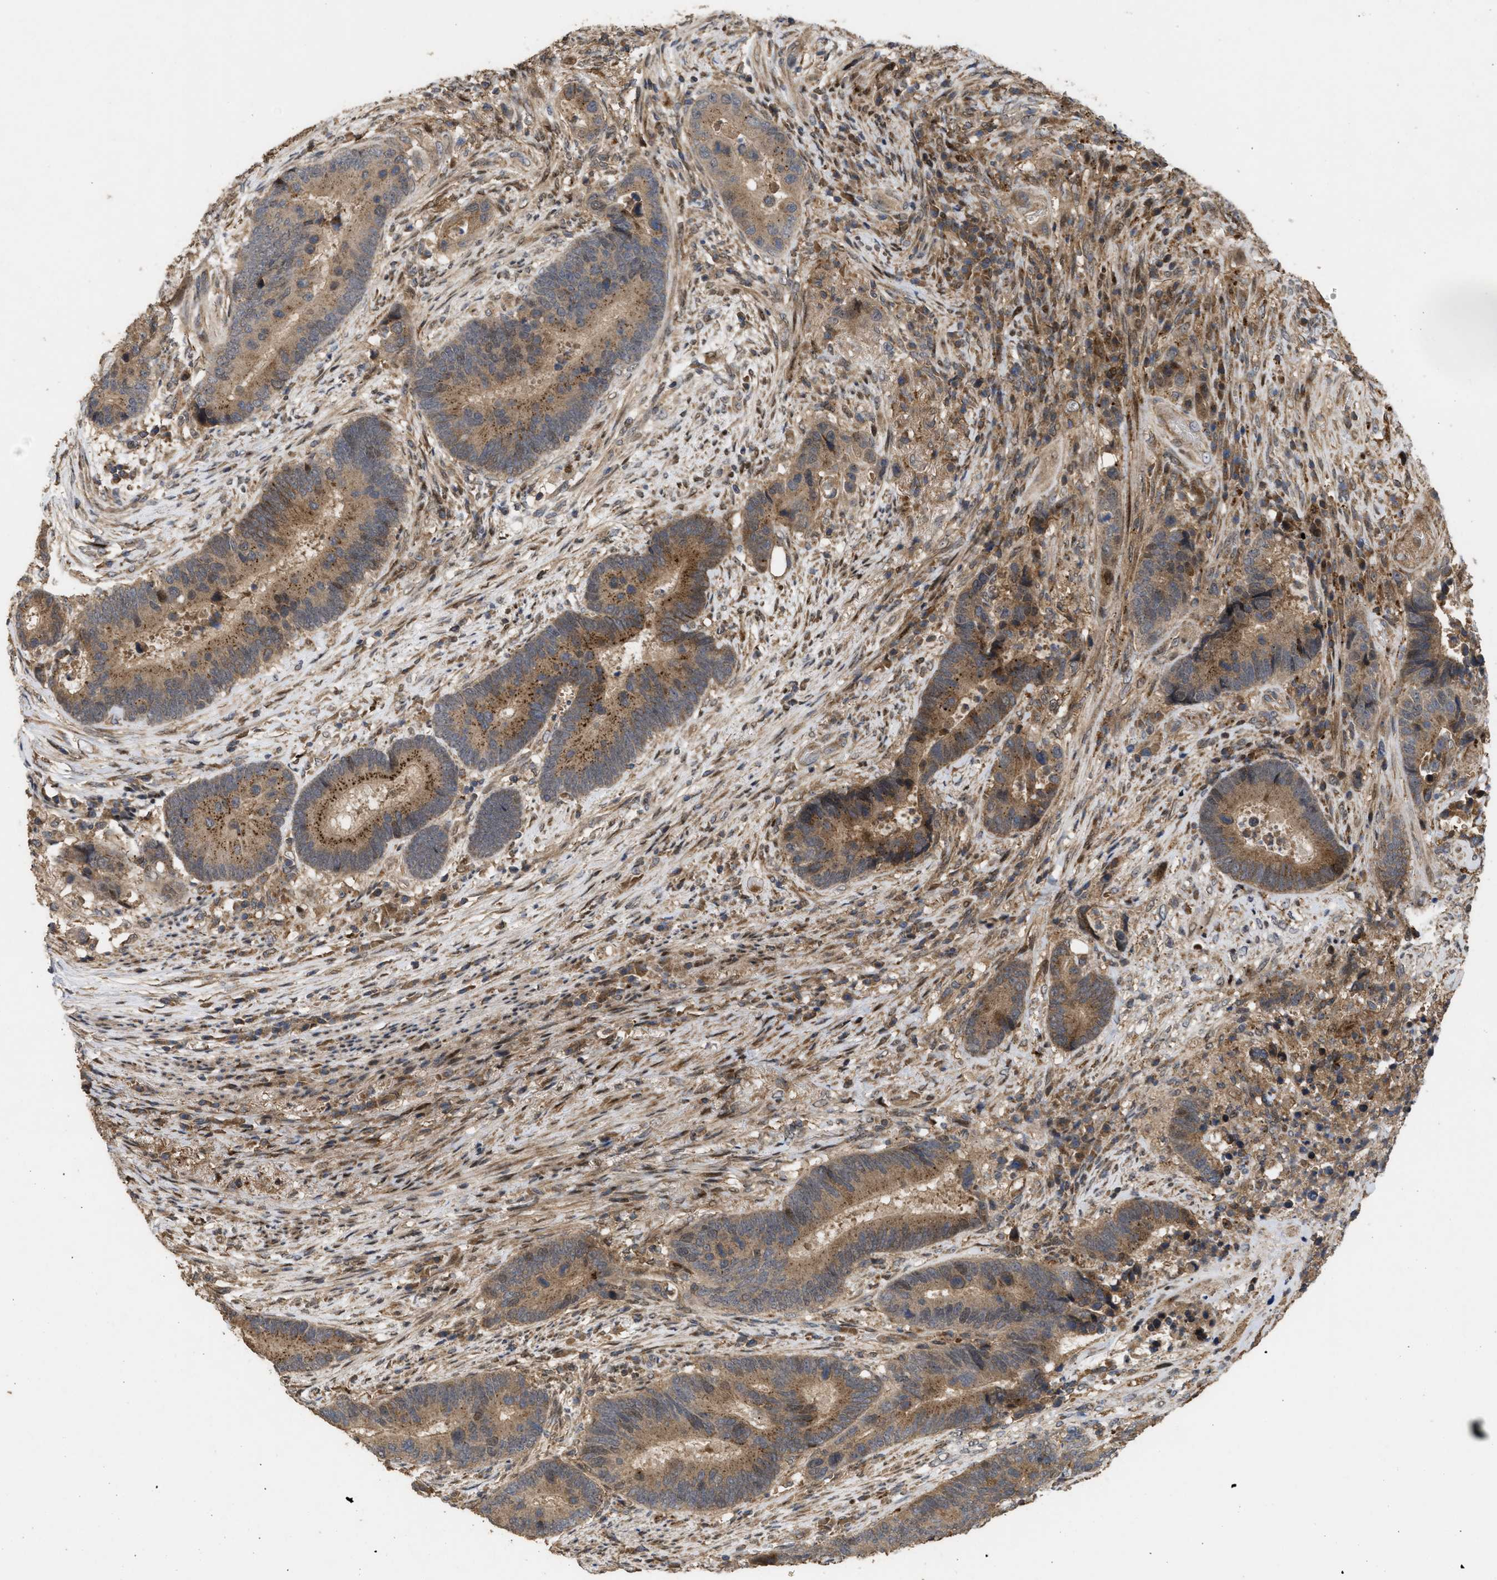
{"staining": {"intensity": "moderate", "quantity": ">75%", "location": "cytoplasmic/membranous"}, "tissue": "colorectal cancer", "cell_type": "Tumor cells", "image_type": "cancer", "snomed": [{"axis": "morphology", "description": "Adenocarcinoma, NOS"}, {"axis": "topography", "description": "Rectum"}], "caption": "Tumor cells display medium levels of moderate cytoplasmic/membranous positivity in approximately >75% of cells in colorectal adenocarcinoma. (IHC, brightfield microscopy, high magnification).", "gene": "CBR3", "patient": {"sex": "female", "age": 89}}